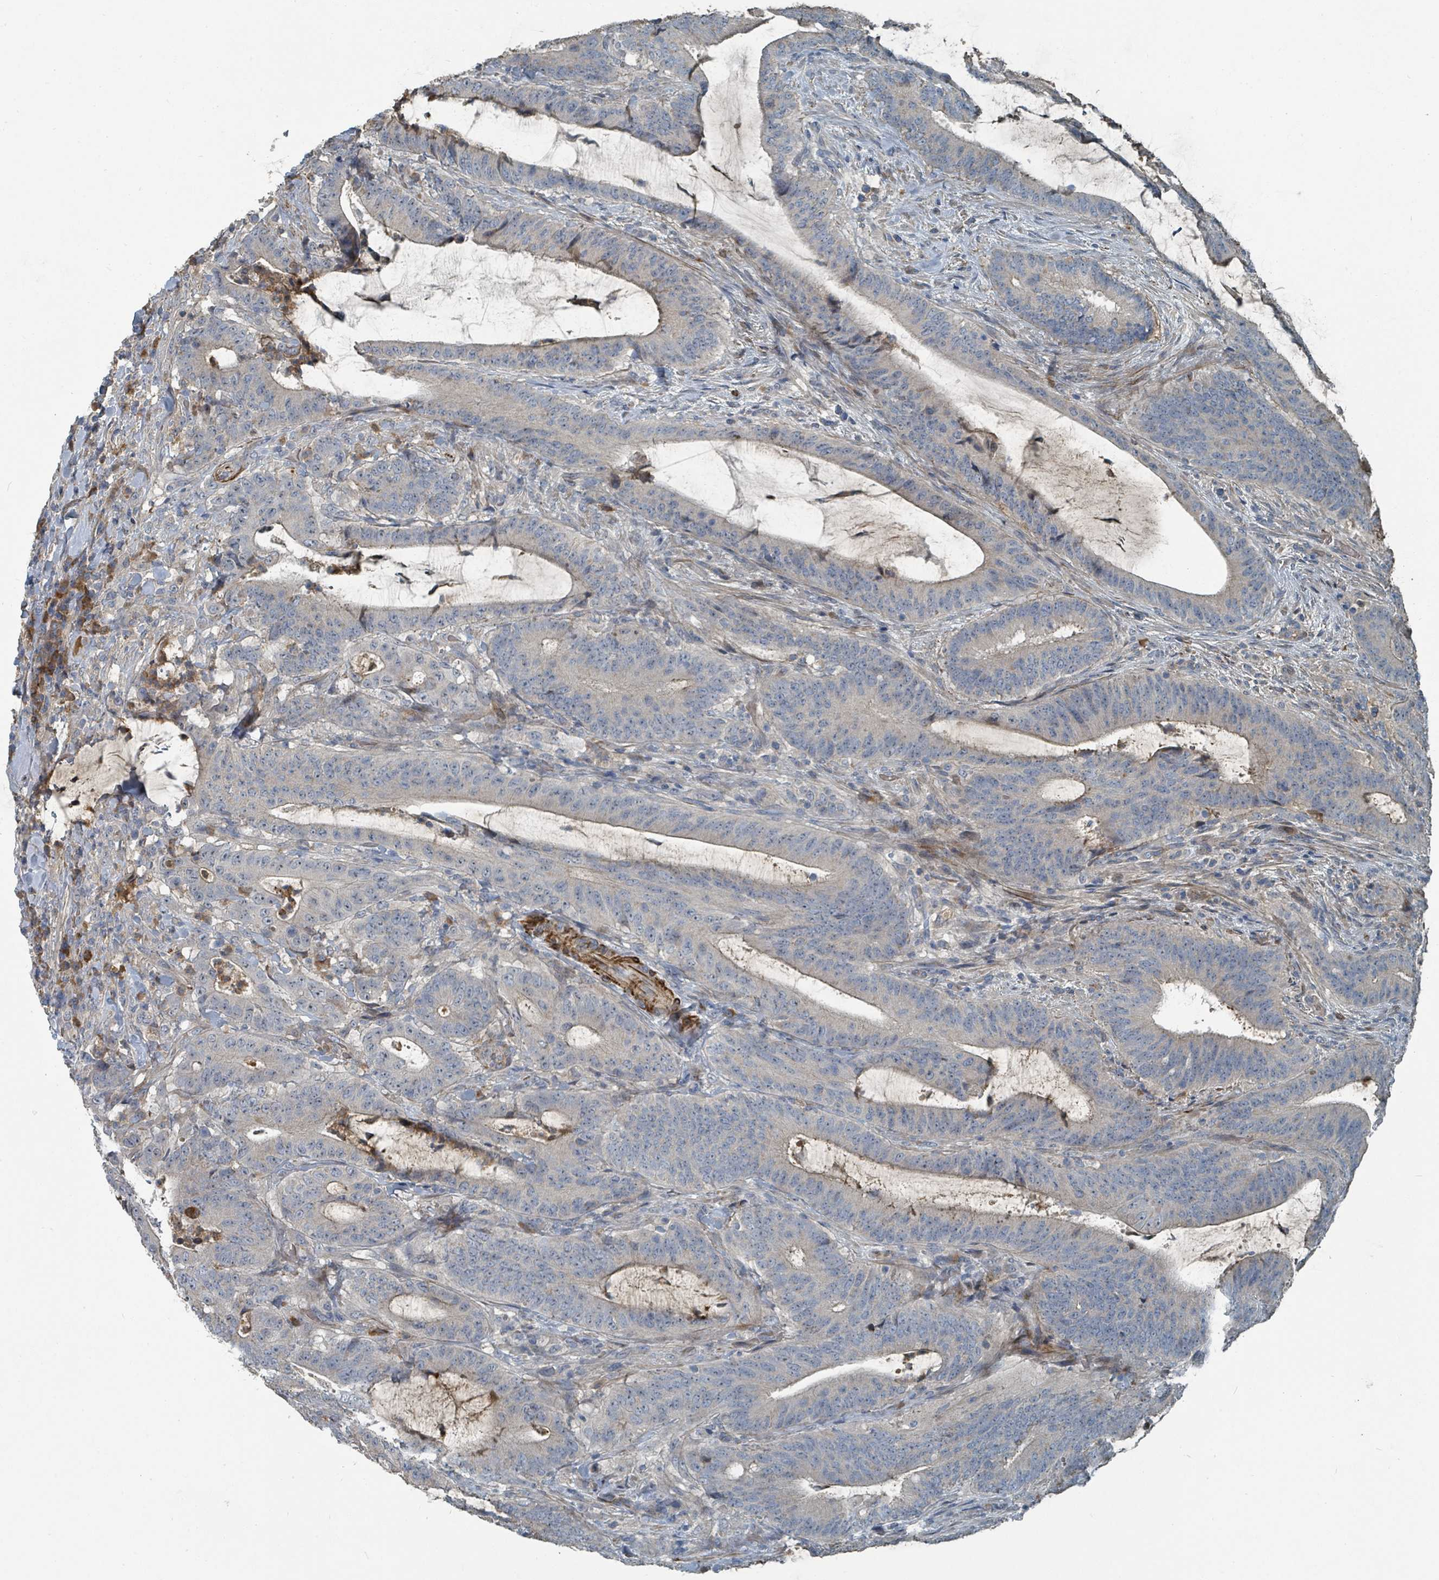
{"staining": {"intensity": "weak", "quantity": "<25%", "location": "cytoplasmic/membranous"}, "tissue": "colorectal cancer", "cell_type": "Tumor cells", "image_type": "cancer", "snomed": [{"axis": "morphology", "description": "Adenocarcinoma, NOS"}, {"axis": "topography", "description": "Colon"}], "caption": "This is an immunohistochemistry (IHC) photomicrograph of adenocarcinoma (colorectal). There is no staining in tumor cells.", "gene": "SLC44A5", "patient": {"sex": "female", "age": 43}}